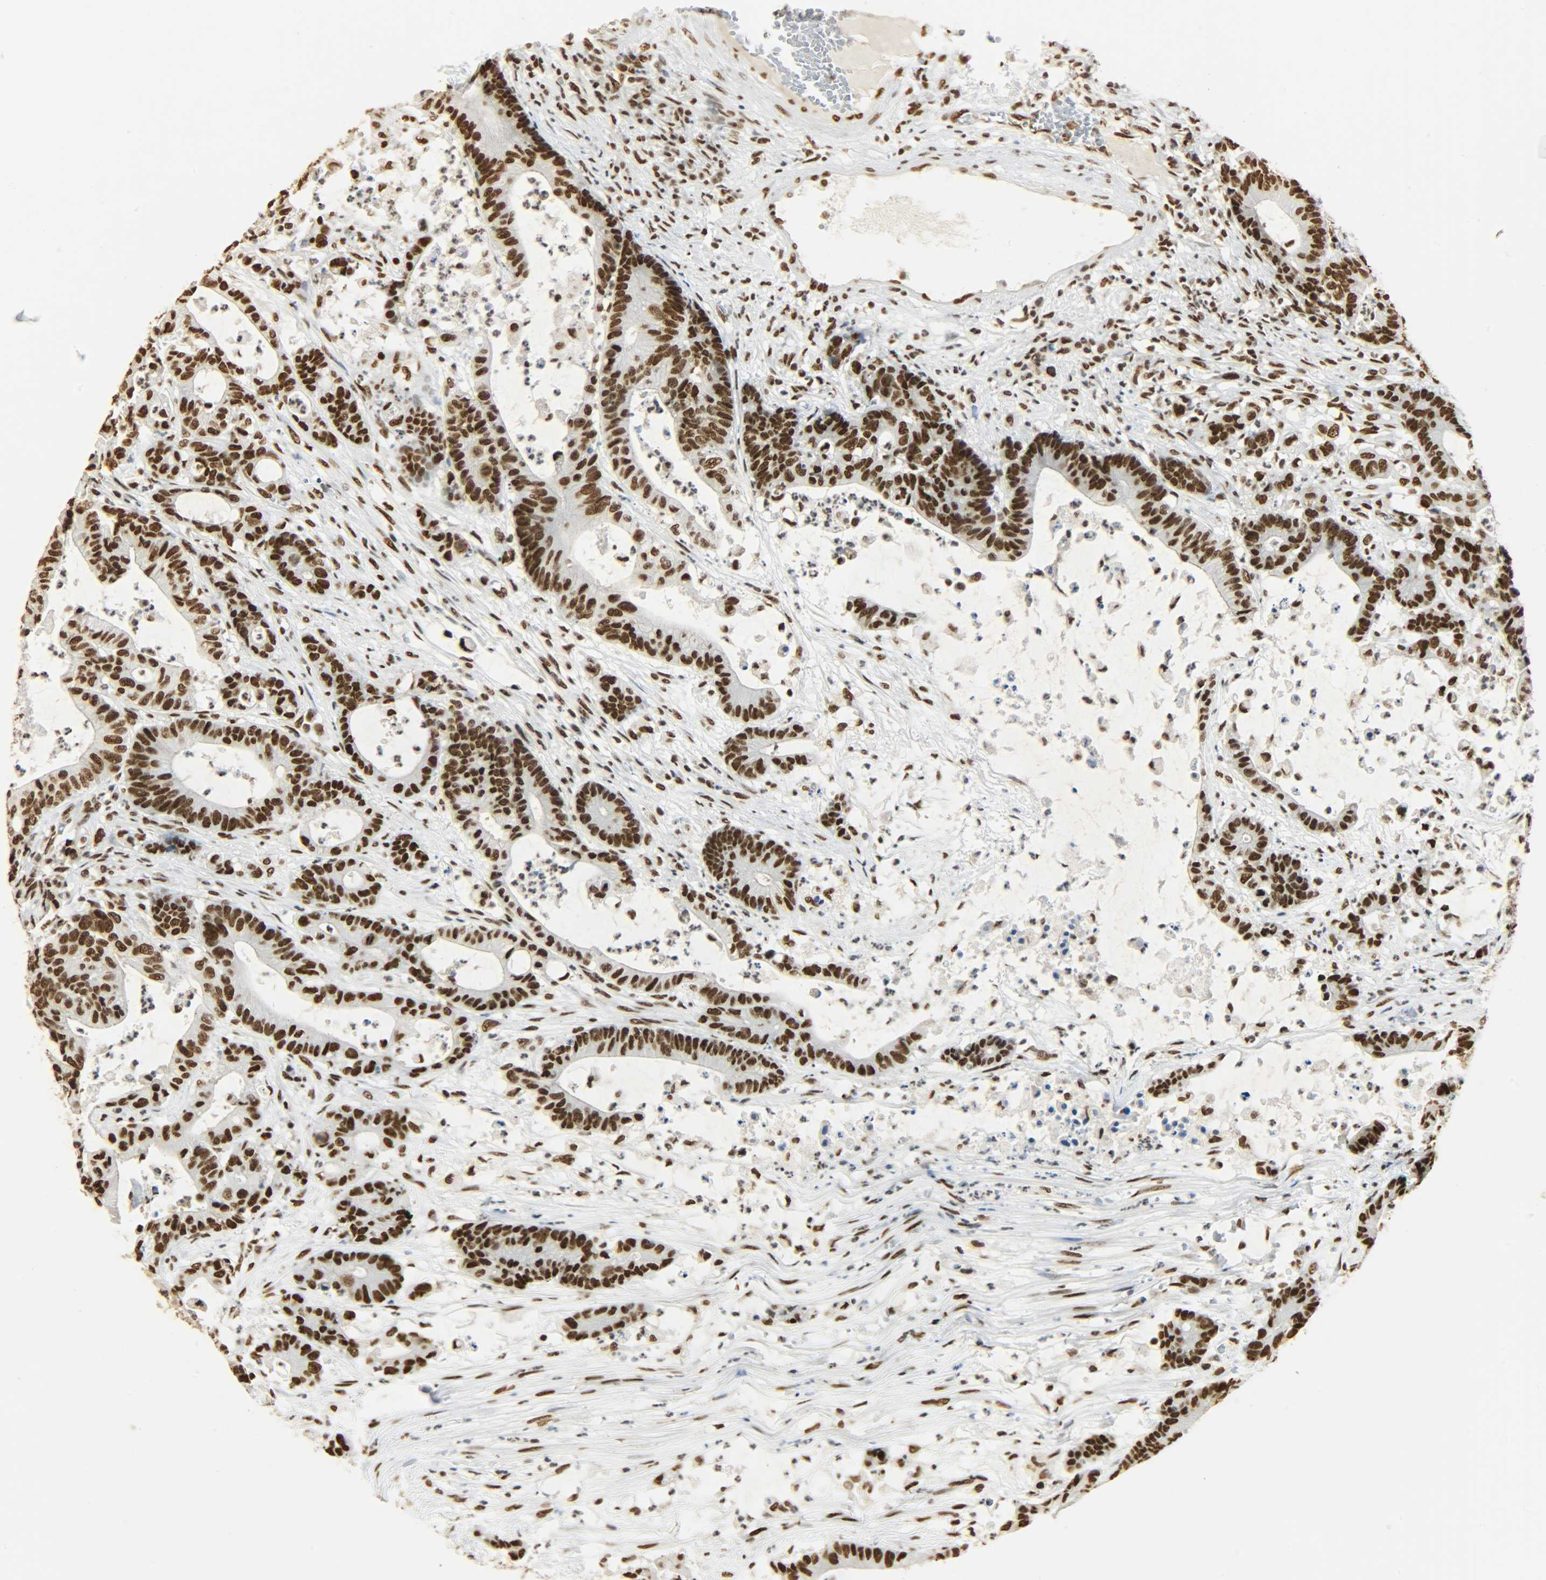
{"staining": {"intensity": "strong", "quantity": ">75%", "location": "nuclear"}, "tissue": "colorectal cancer", "cell_type": "Tumor cells", "image_type": "cancer", "snomed": [{"axis": "morphology", "description": "Adenocarcinoma, NOS"}, {"axis": "topography", "description": "Colon"}], "caption": "Colorectal cancer (adenocarcinoma) stained with a brown dye demonstrates strong nuclear positive staining in about >75% of tumor cells.", "gene": "KHDRBS1", "patient": {"sex": "female", "age": 84}}